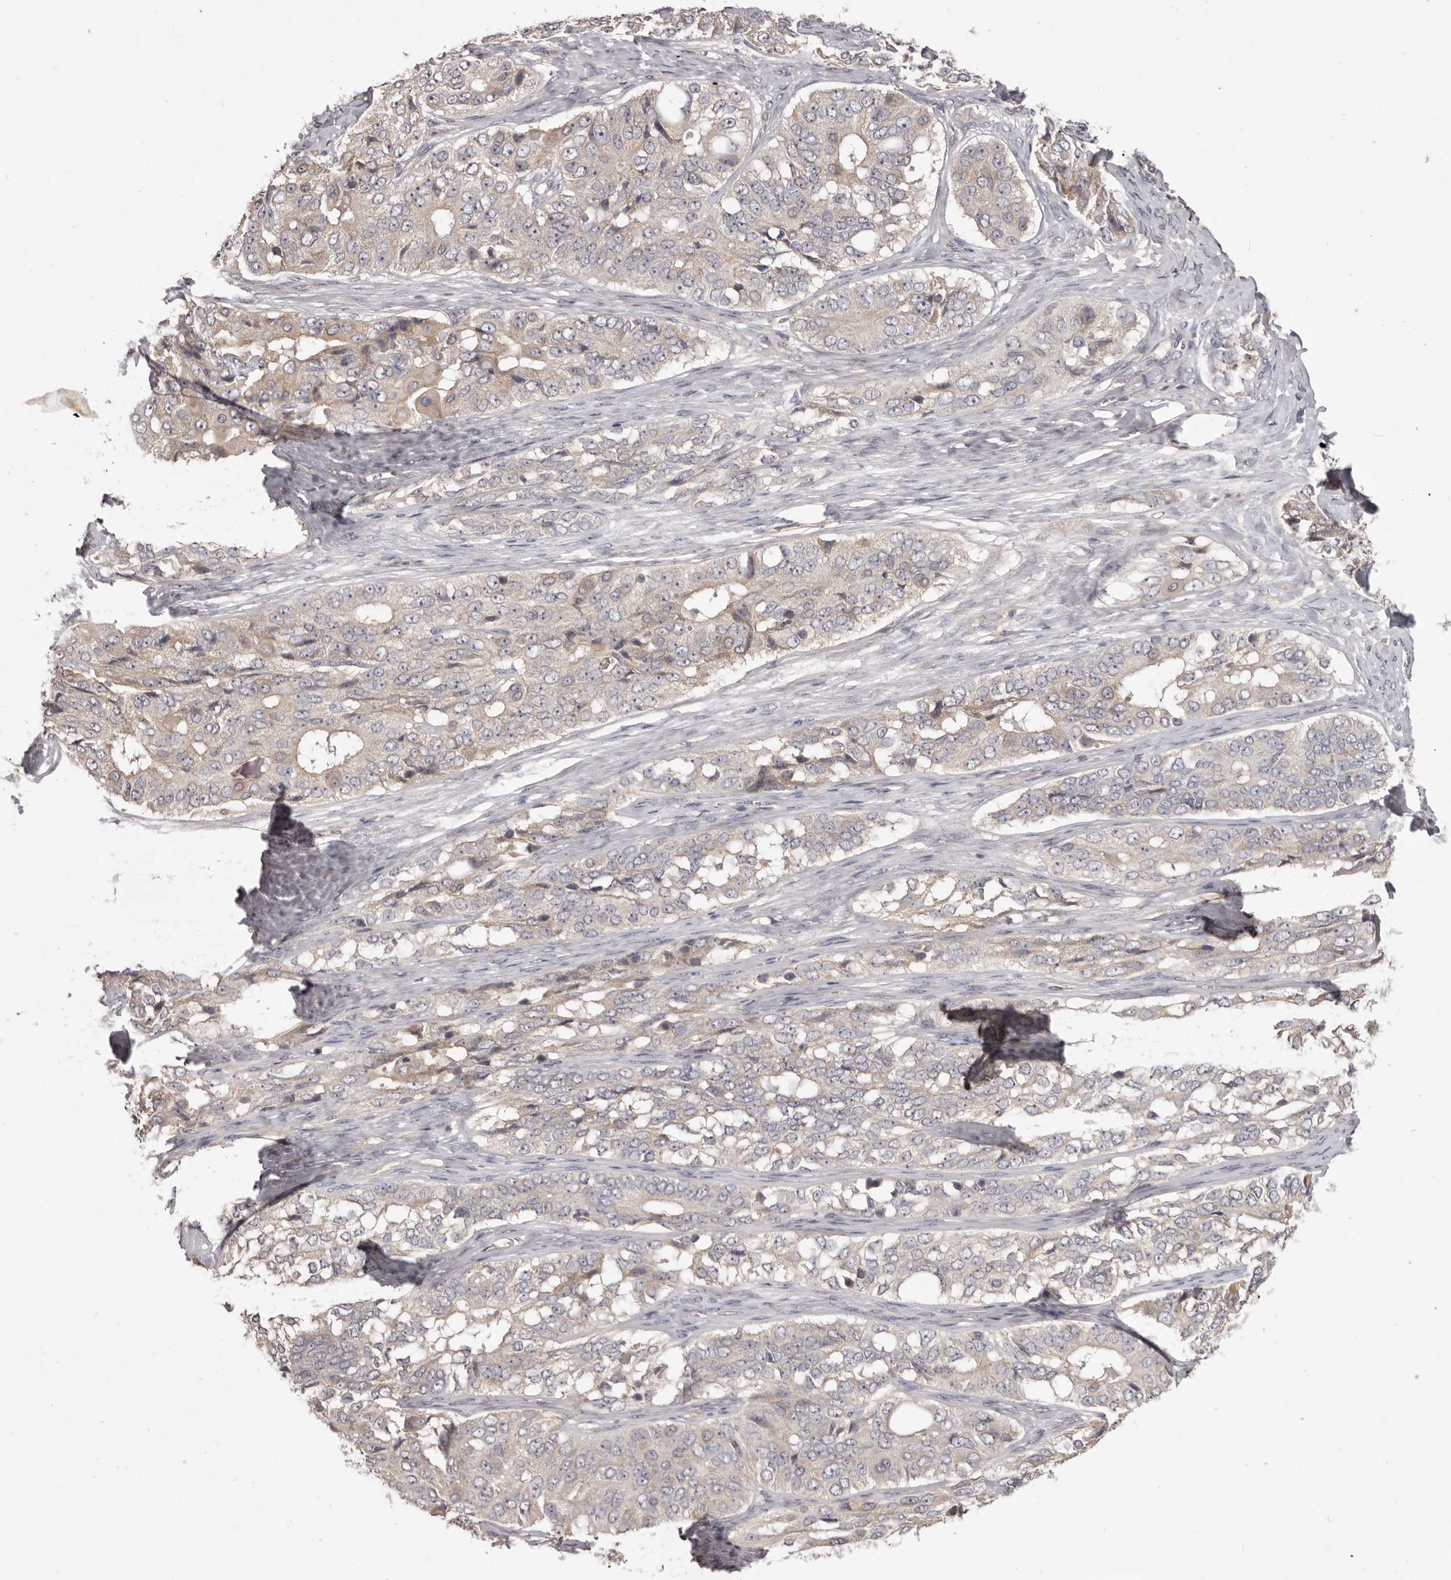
{"staining": {"intensity": "negative", "quantity": "none", "location": "none"}, "tissue": "ovarian cancer", "cell_type": "Tumor cells", "image_type": "cancer", "snomed": [{"axis": "morphology", "description": "Carcinoma, endometroid"}, {"axis": "topography", "description": "Ovary"}], "caption": "Immunohistochemistry (IHC) of ovarian endometroid carcinoma exhibits no positivity in tumor cells.", "gene": "HRH1", "patient": {"sex": "female", "age": 51}}